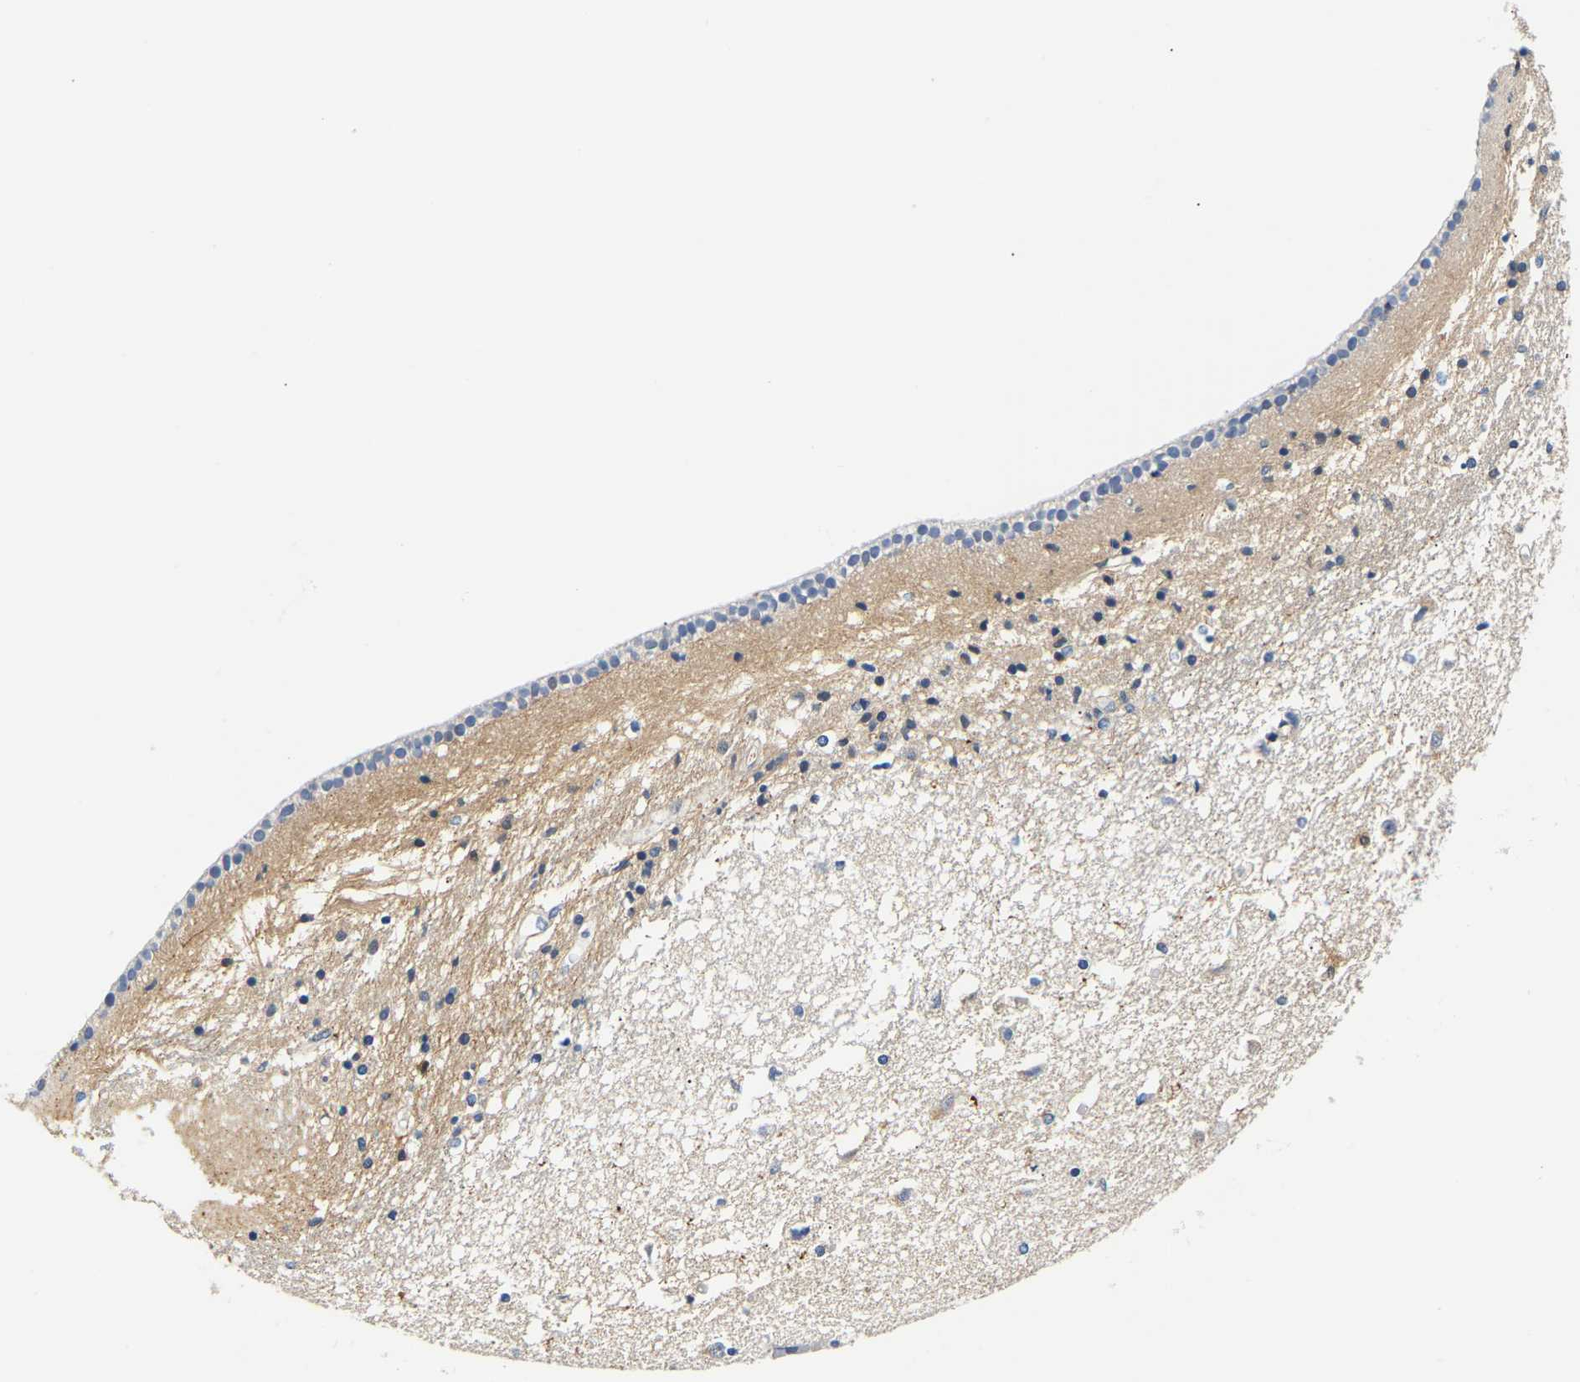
{"staining": {"intensity": "moderate", "quantity": "<25%", "location": "cytoplasmic/membranous"}, "tissue": "caudate", "cell_type": "Glial cells", "image_type": "normal", "snomed": [{"axis": "morphology", "description": "Normal tissue, NOS"}, {"axis": "topography", "description": "Lateral ventricle wall"}], "caption": "Immunohistochemistry (IHC) of benign caudate exhibits low levels of moderate cytoplasmic/membranous positivity in approximately <25% of glial cells.", "gene": "UCHL3", "patient": {"sex": "male", "age": 45}}